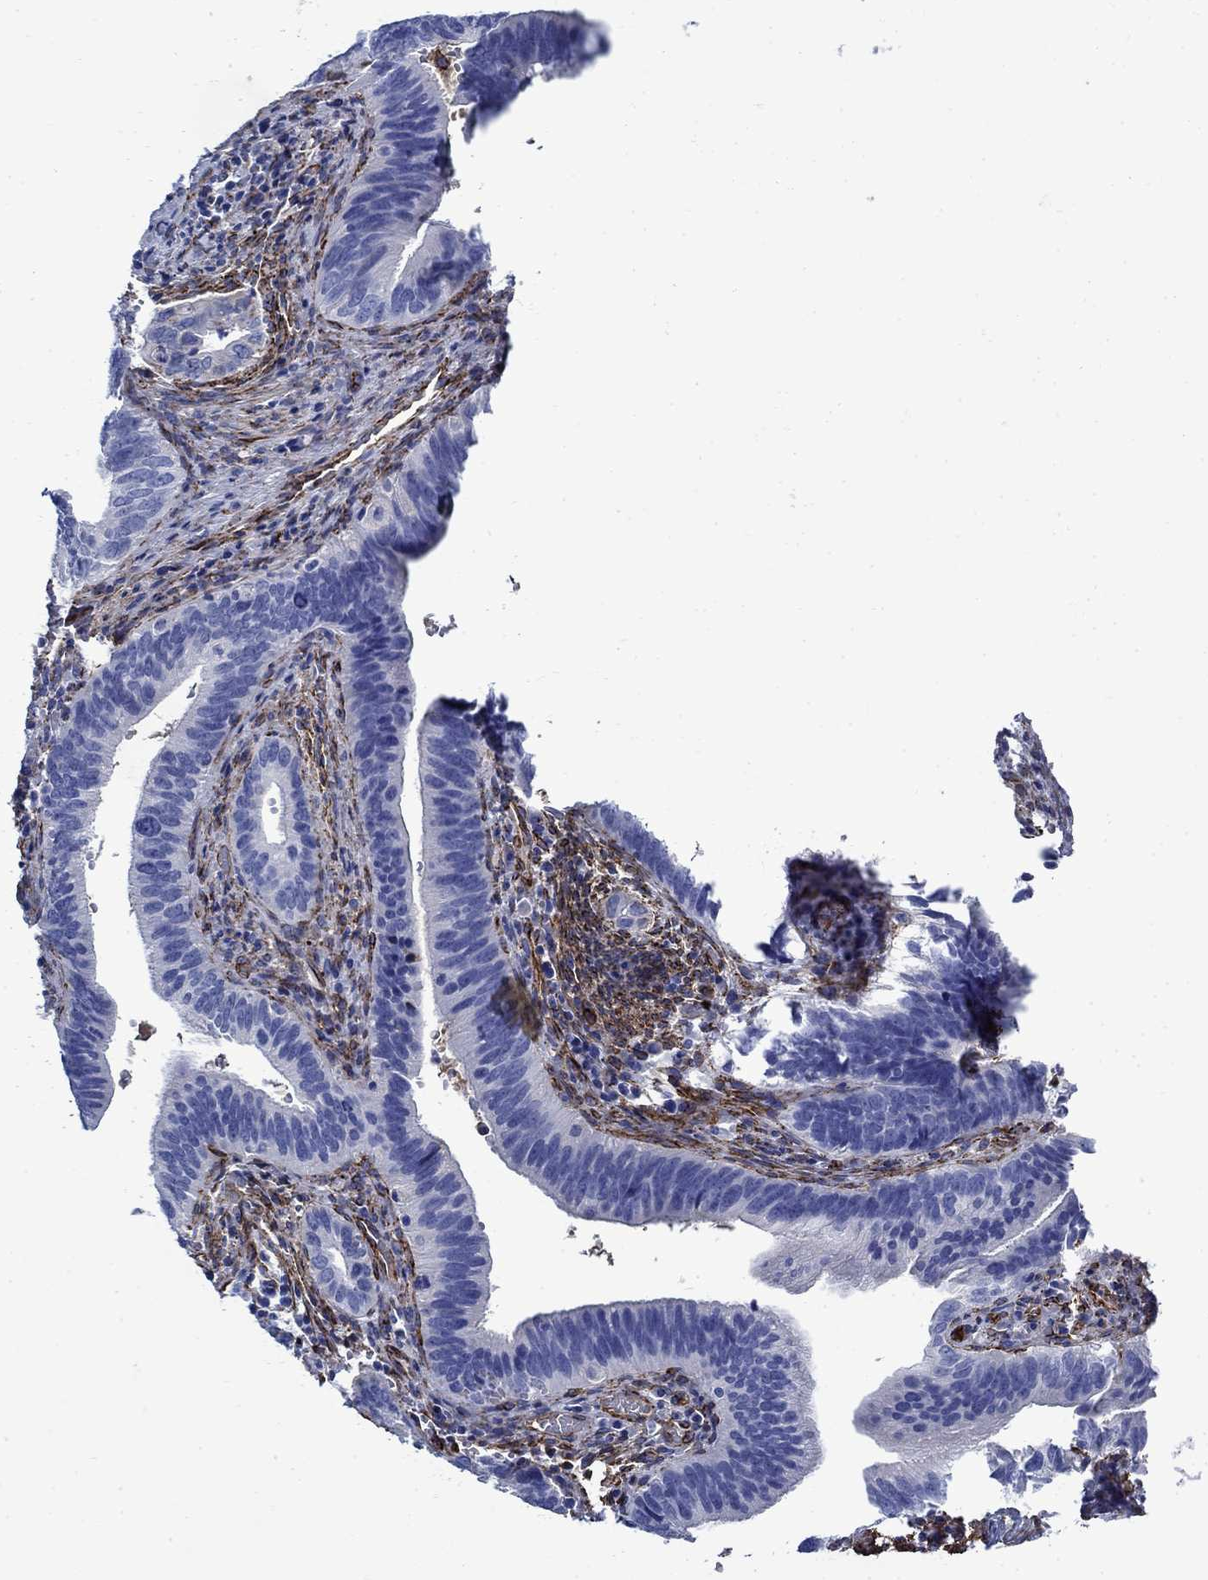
{"staining": {"intensity": "negative", "quantity": "none", "location": "none"}, "tissue": "cervical cancer", "cell_type": "Tumor cells", "image_type": "cancer", "snomed": [{"axis": "morphology", "description": "Adenocarcinoma, NOS"}, {"axis": "topography", "description": "Cervix"}], "caption": "There is no significant positivity in tumor cells of cervical cancer. The staining is performed using DAB brown chromogen with nuclei counter-stained in using hematoxylin.", "gene": "VTN", "patient": {"sex": "female", "age": 42}}